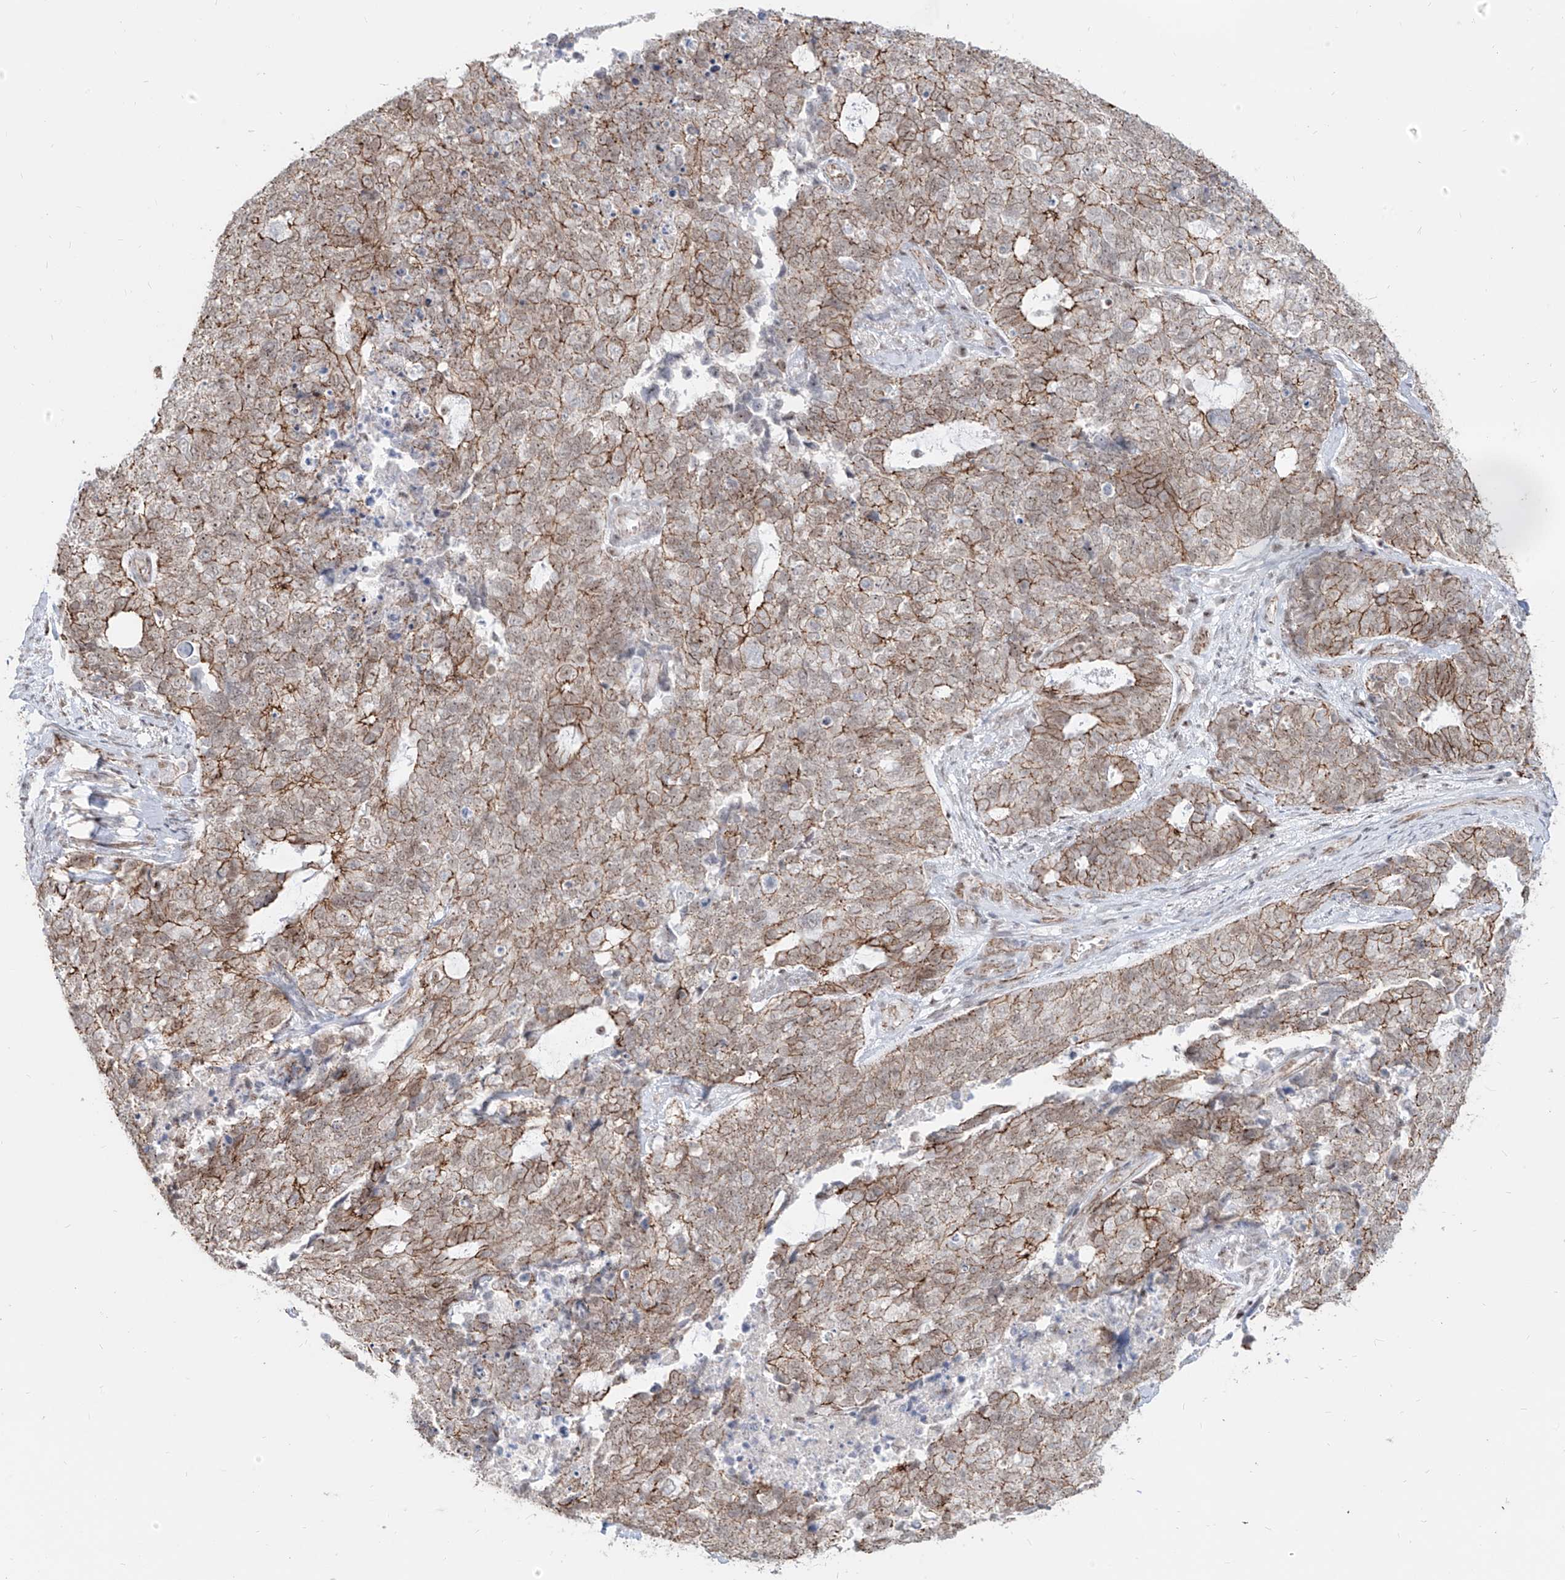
{"staining": {"intensity": "moderate", "quantity": ">75%", "location": "cytoplasmic/membranous"}, "tissue": "cervical cancer", "cell_type": "Tumor cells", "image_type": "cancer", "snomed": [{"axis": "morphology", "description": "Squamous cell carcinoma, NOS"}, {"axis": "topography", "description": "Cervix"}], "caption": "IHC image of neoplastic tissue: cervical squamous cell carcinoma stained using IHC demonstrates medium levels of moderate protein expression localized specifically in the cytoplasmic/membranous of tumor cells, appearing as a cytoplasmic/membranous brown color.", "gene": "ZNF710", "patient": {"sex": "female", "age": 63}}